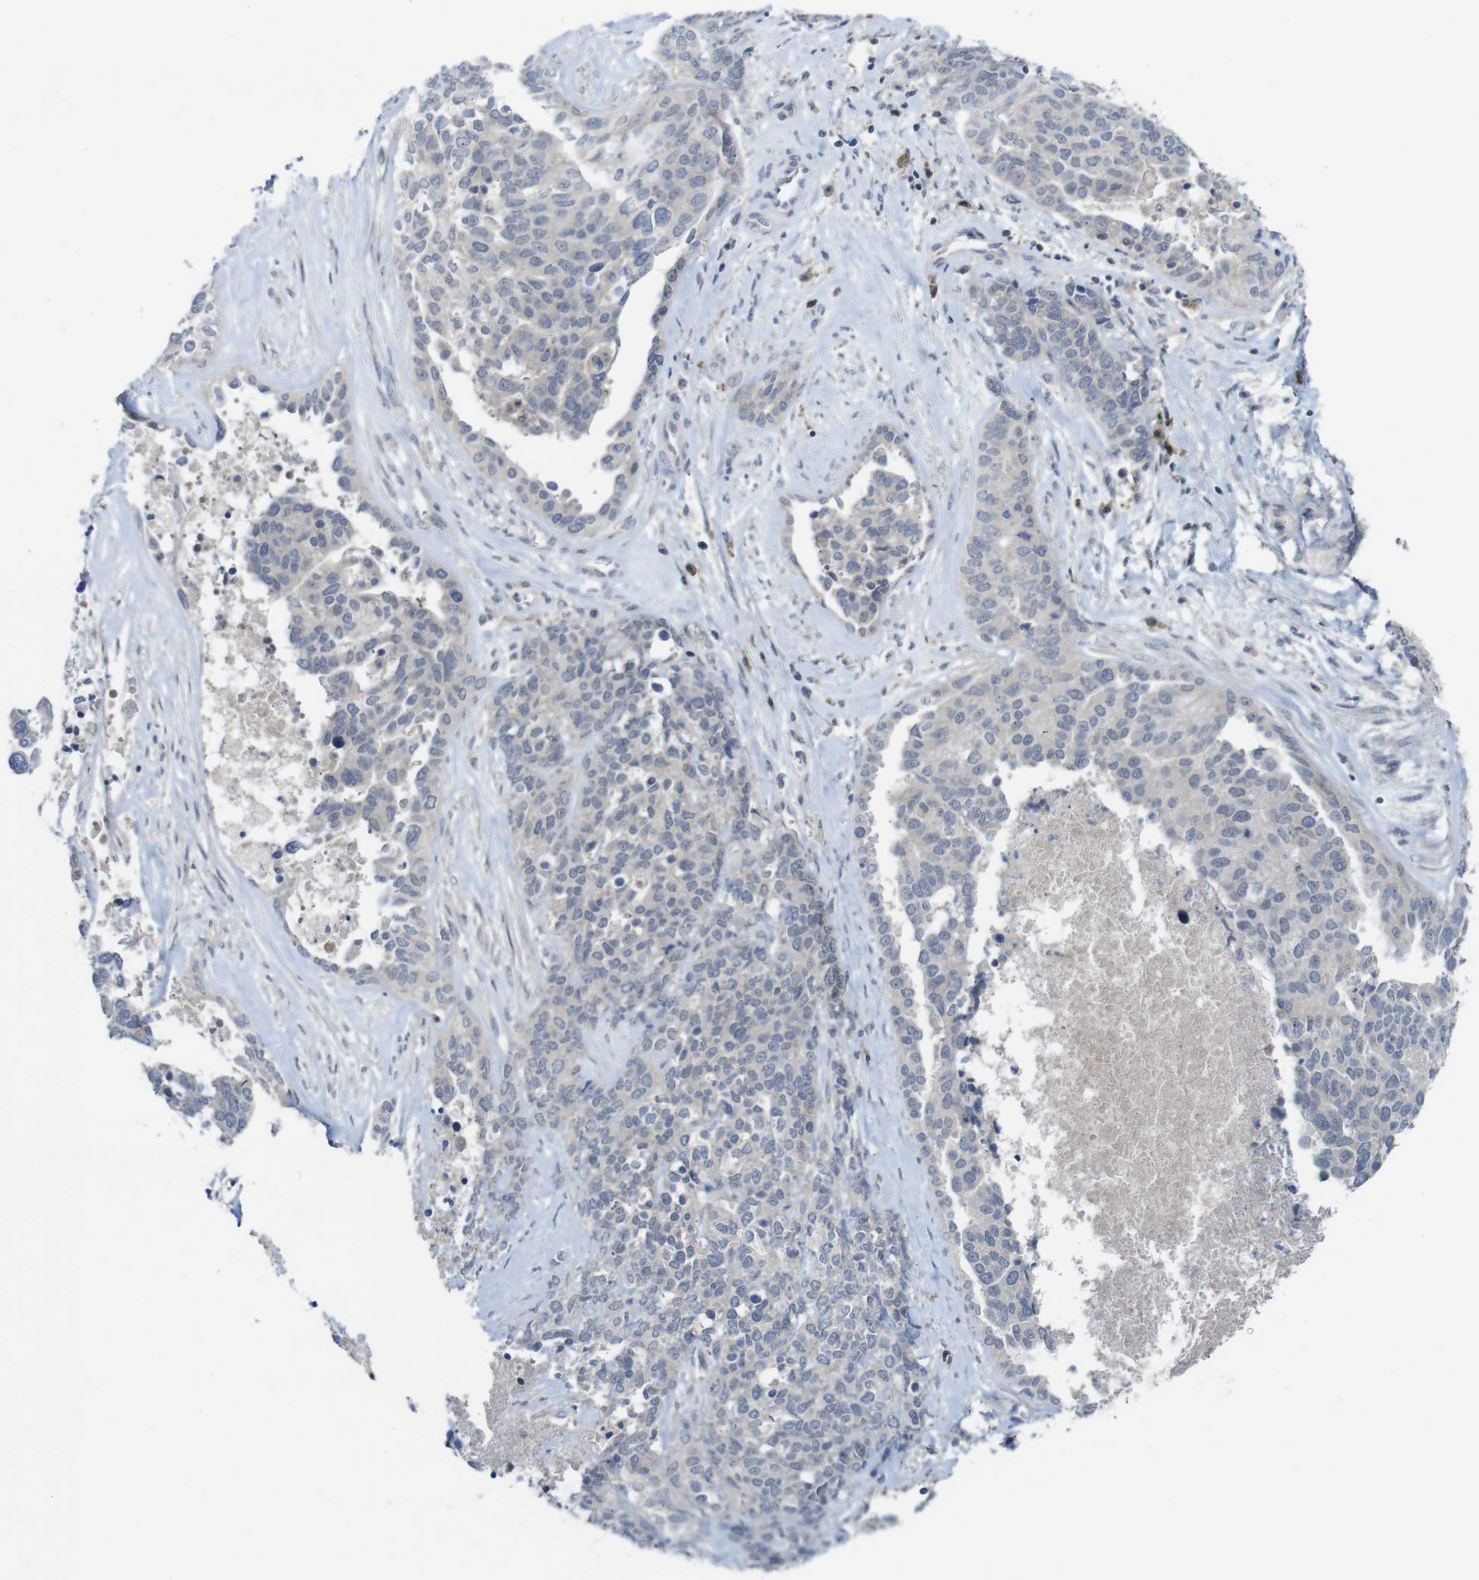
{"staining": {"intensity": "negative", "quantity": "none", "location": "none"}, "tissue": "ovarian cancer", "cell_type": "Tumor cells", "image_type": "cancer", "snomed": [{"axis": "morphology", "description": "Cystadenocarcinoma, serous, NOS"}, {"axis": "topography", "description": "Ovary"}], "caption": "Protein analysis of ovarian cancer shows no significant staining in tumor cells. (Brightfield microscopy of DAB immunohistochemistry (IHC) at high magnification).", "gene": "SLAMF7", "patient": {"sex": "female", "age": 44}}